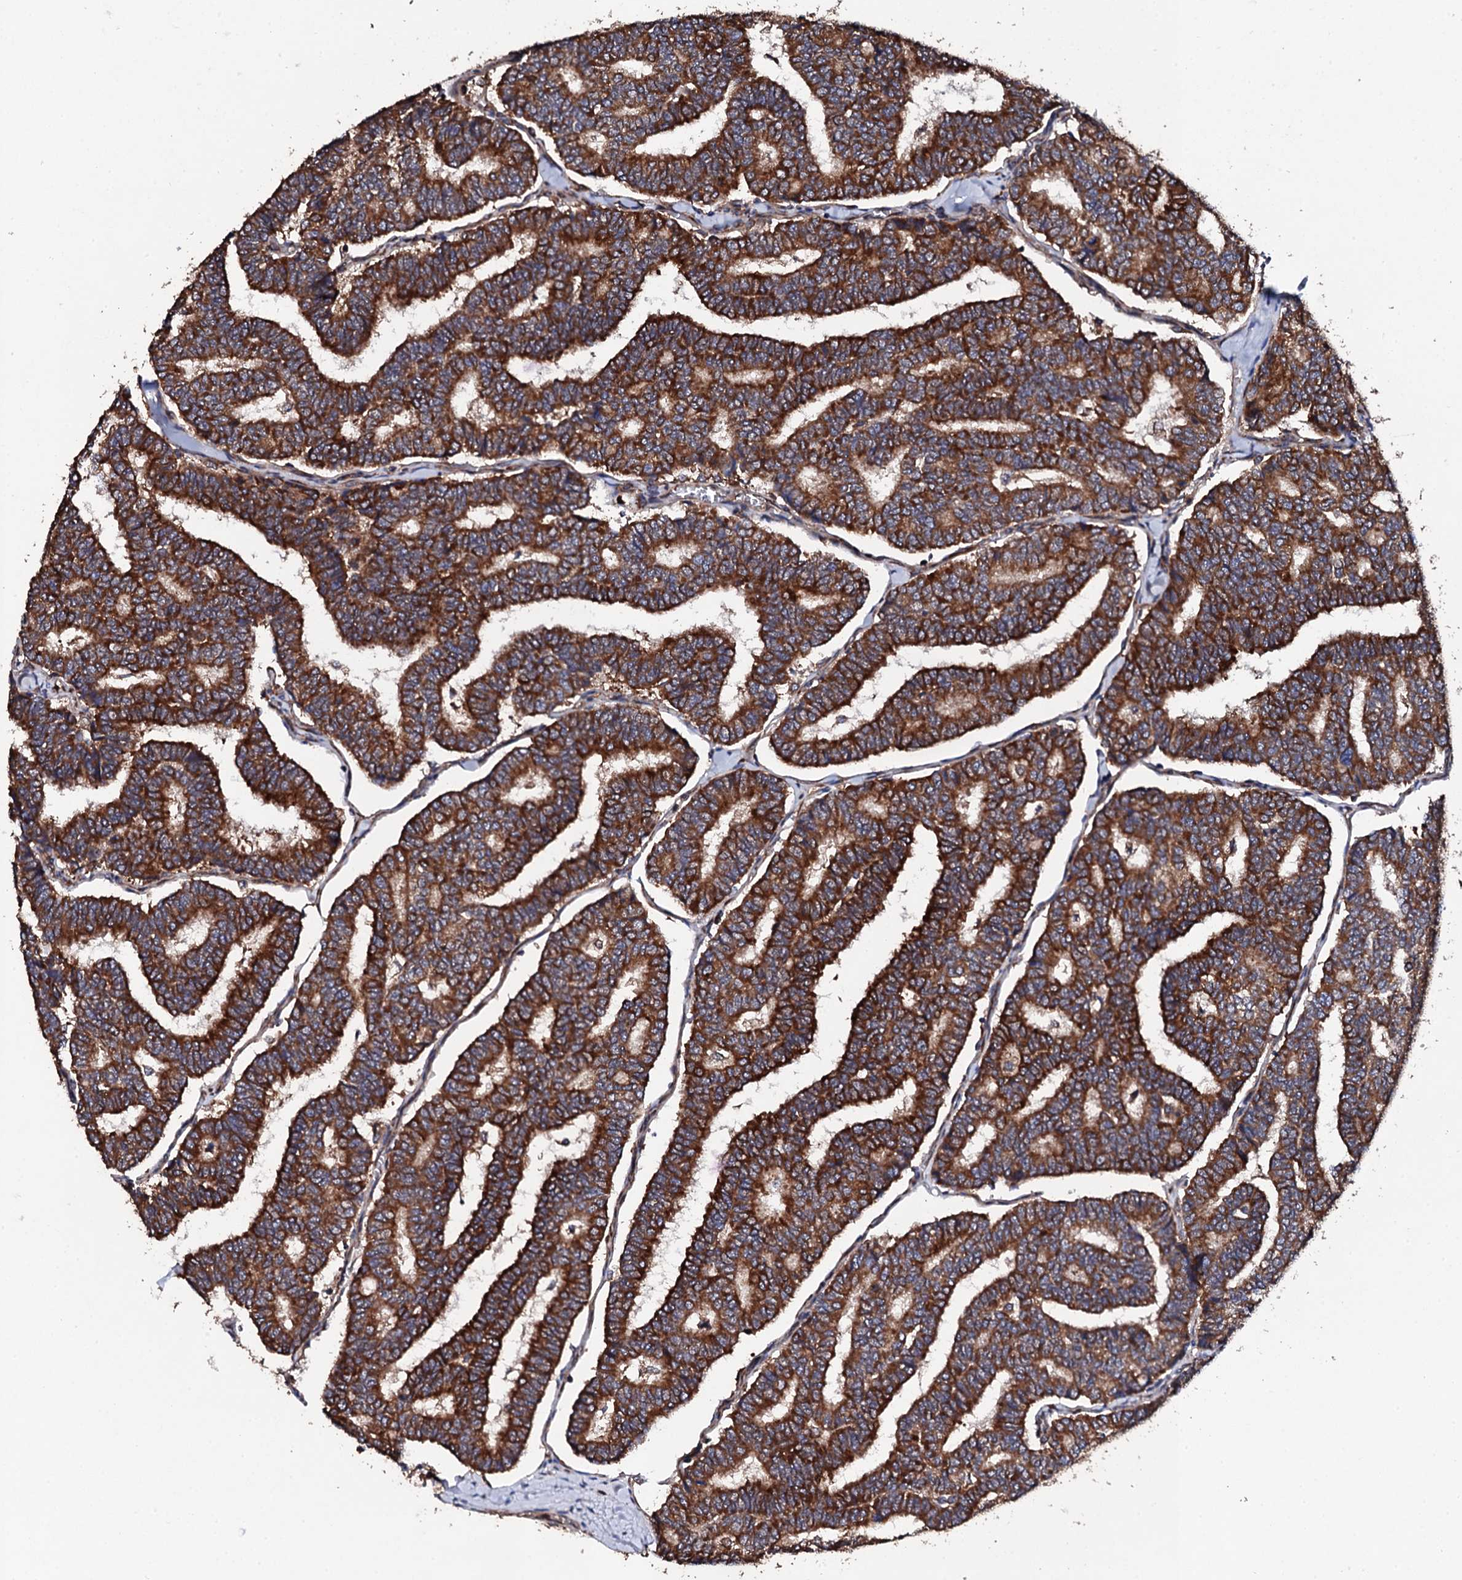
{"staining": {"intensity": "strong", "quantity": ">75%", "location": "cytoplasmic/membranous"}, "tissue": "thyroid cancer", "cell_type": "Tumor cells", "image_type": "cancer", "snomed": [{"axis": "morphology", "description": "Papillary adenocarcinoma, NOS"}, {"axis": "topography", "description": "Thyroid gland"}], "caption": "Protein staining exhibits strong cytoplasmic/membranous staining in about >75% of tumor cells in thyroid papillary adenocarcinoma.", "gene": "LIPT2", "patient": {"sex": "female", "age": 35}}